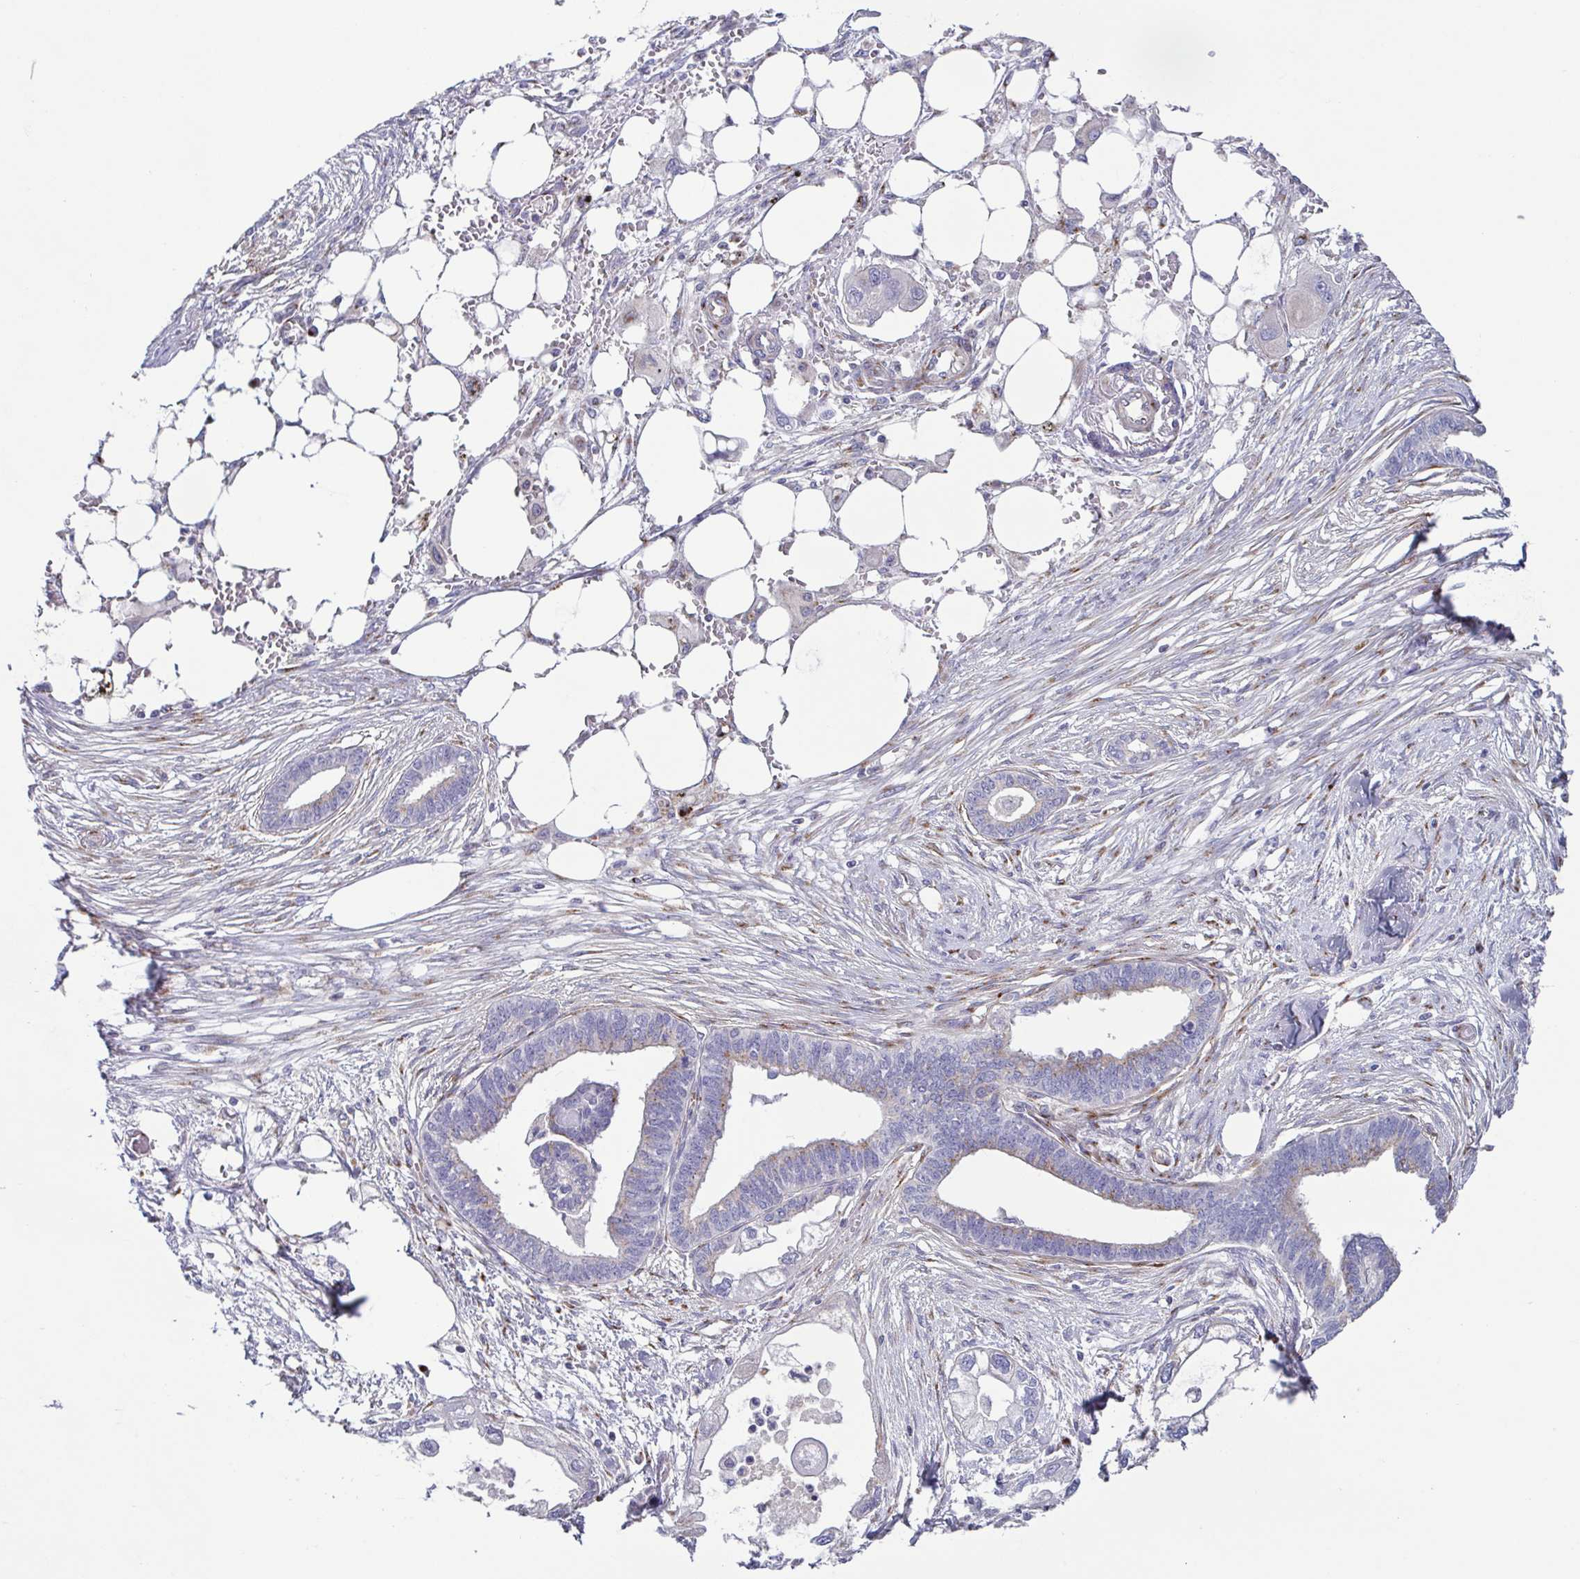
{"staining": {"intensity": "weak", "quantity": "<25%", "location": "cytoplasmic/membranous"}, "tissue": "endometrial cancer", "cell_type": "Tumor cells", "image_type": "cancer", "snomed": [{"axis": "morphology", "description": "Adenocarcinoma, NOS"}, {"axis": "morphology", "description": "Adenocarcinoma, metastatic, NOS"}, {"axis": "topography", "description": "Adipose tissue"}, {"axis": "topography", "description": "Endometrium"}], "caption": "Immunohistochemical staining of human endometrial cancer (metastatic adenocarcinoma) displays no significant positivity in tumor cells. (DAB (3,3'-diaminobenzidine) immunohistochemistry, high magnification).", "gene": "COL17A1", "patient": {"sex": "female", "age": 67}}